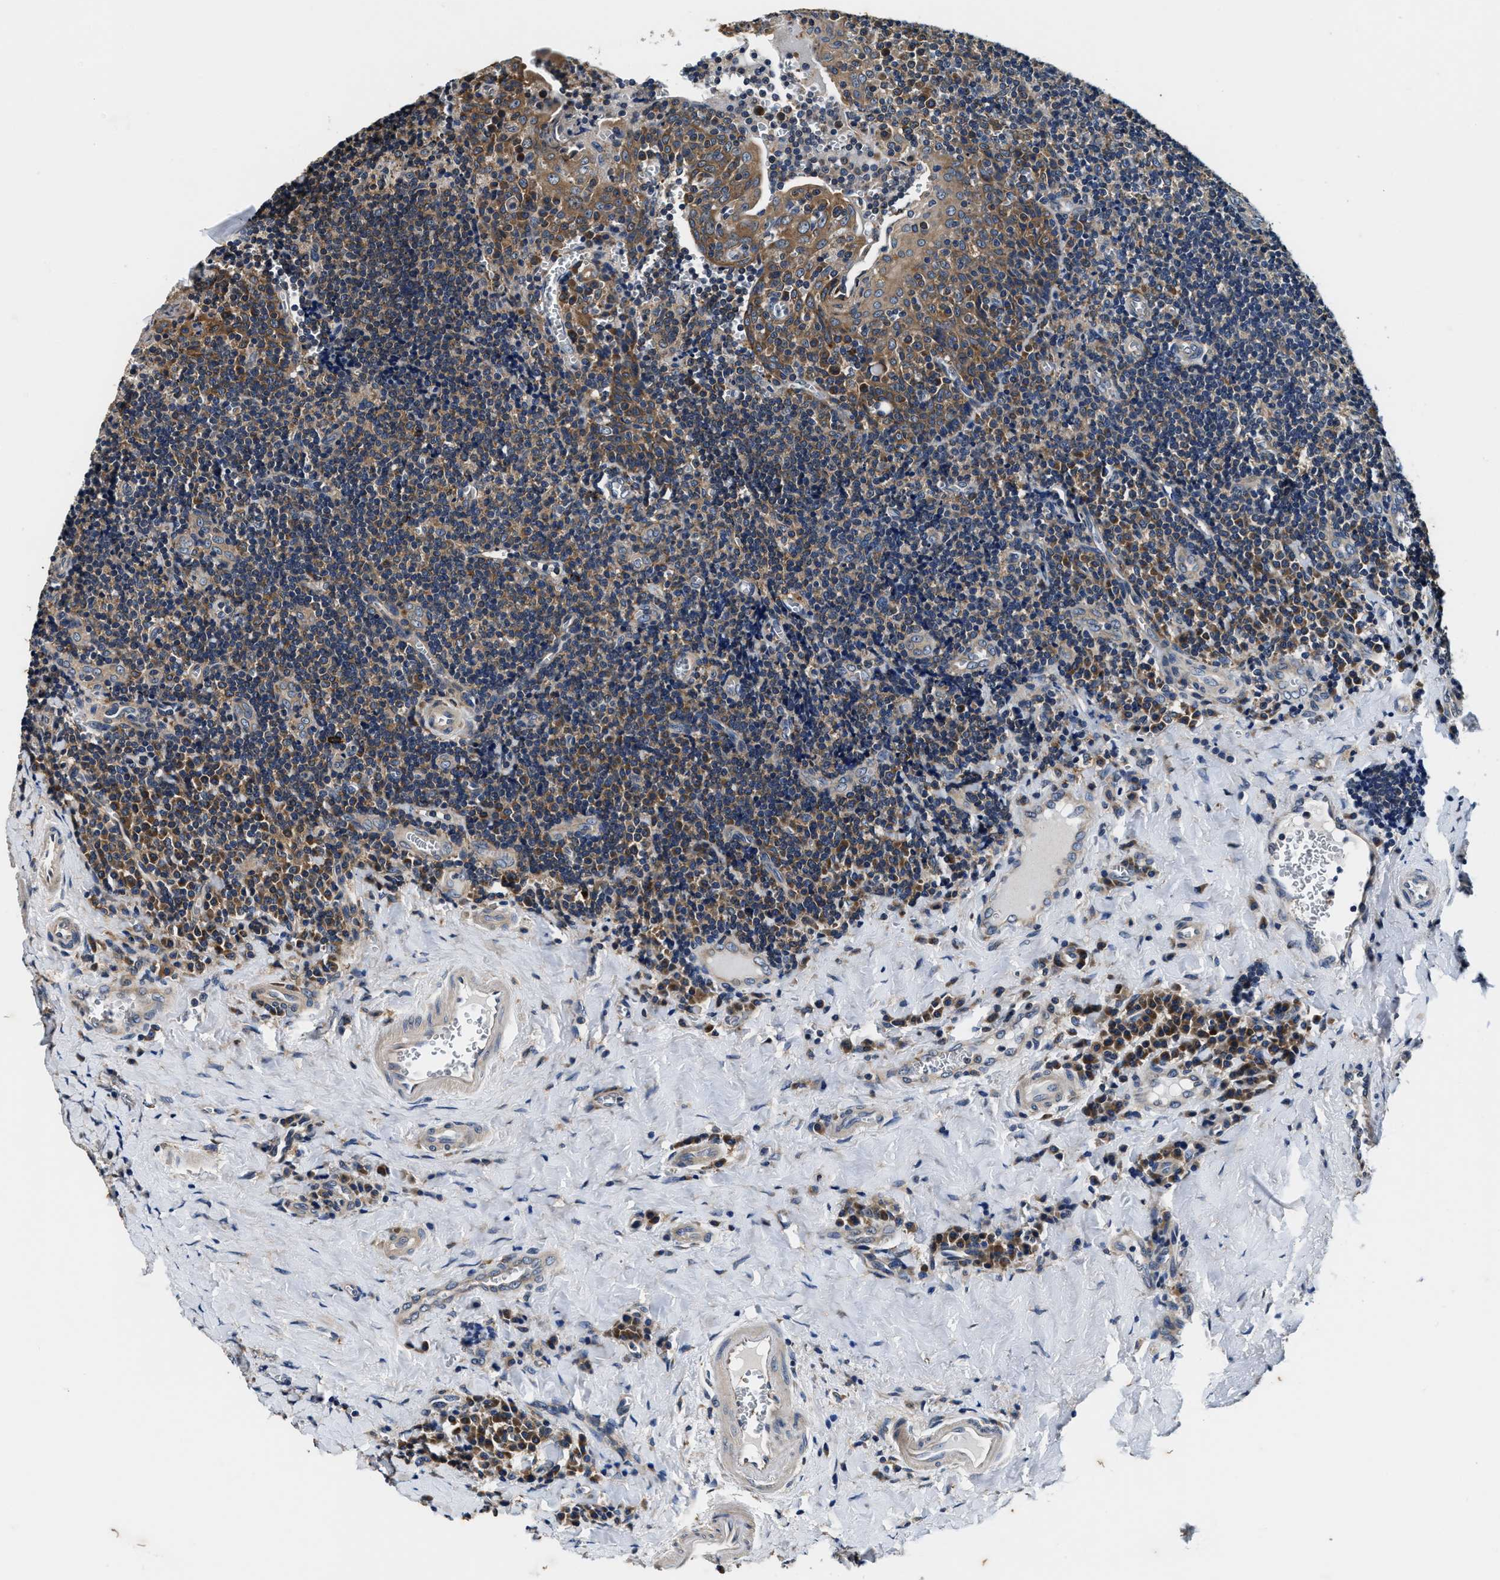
{"staining": {"intensity": "moderate", "quantity": ">75%", "location": "cytoplasmic/membranous"}, "tissue": "tonsil", "cell_type": "Germinal center cells", "image_type": "normal", "snomed": [{"axis": "morphology", "description": "Normal tissue, NOS"}, {"axis": "morphology", "description": "Inflammation, NOS"}, {"axis": "topography", "description": "Tonsil"}], "caption": "The histopathology image reveals staining of normal tonsil, revealing moderate cytoplasmic/membranous protein positivity (brown color) within germinal center cells. Using DAB (3,3'-diaminobenzidine) (brown) and hematoxylin (blue) stains, captured at high magnification using brightfield microscopy.", "gene": "PI4KB", "patient": {"sex": "female", "age": 31}}